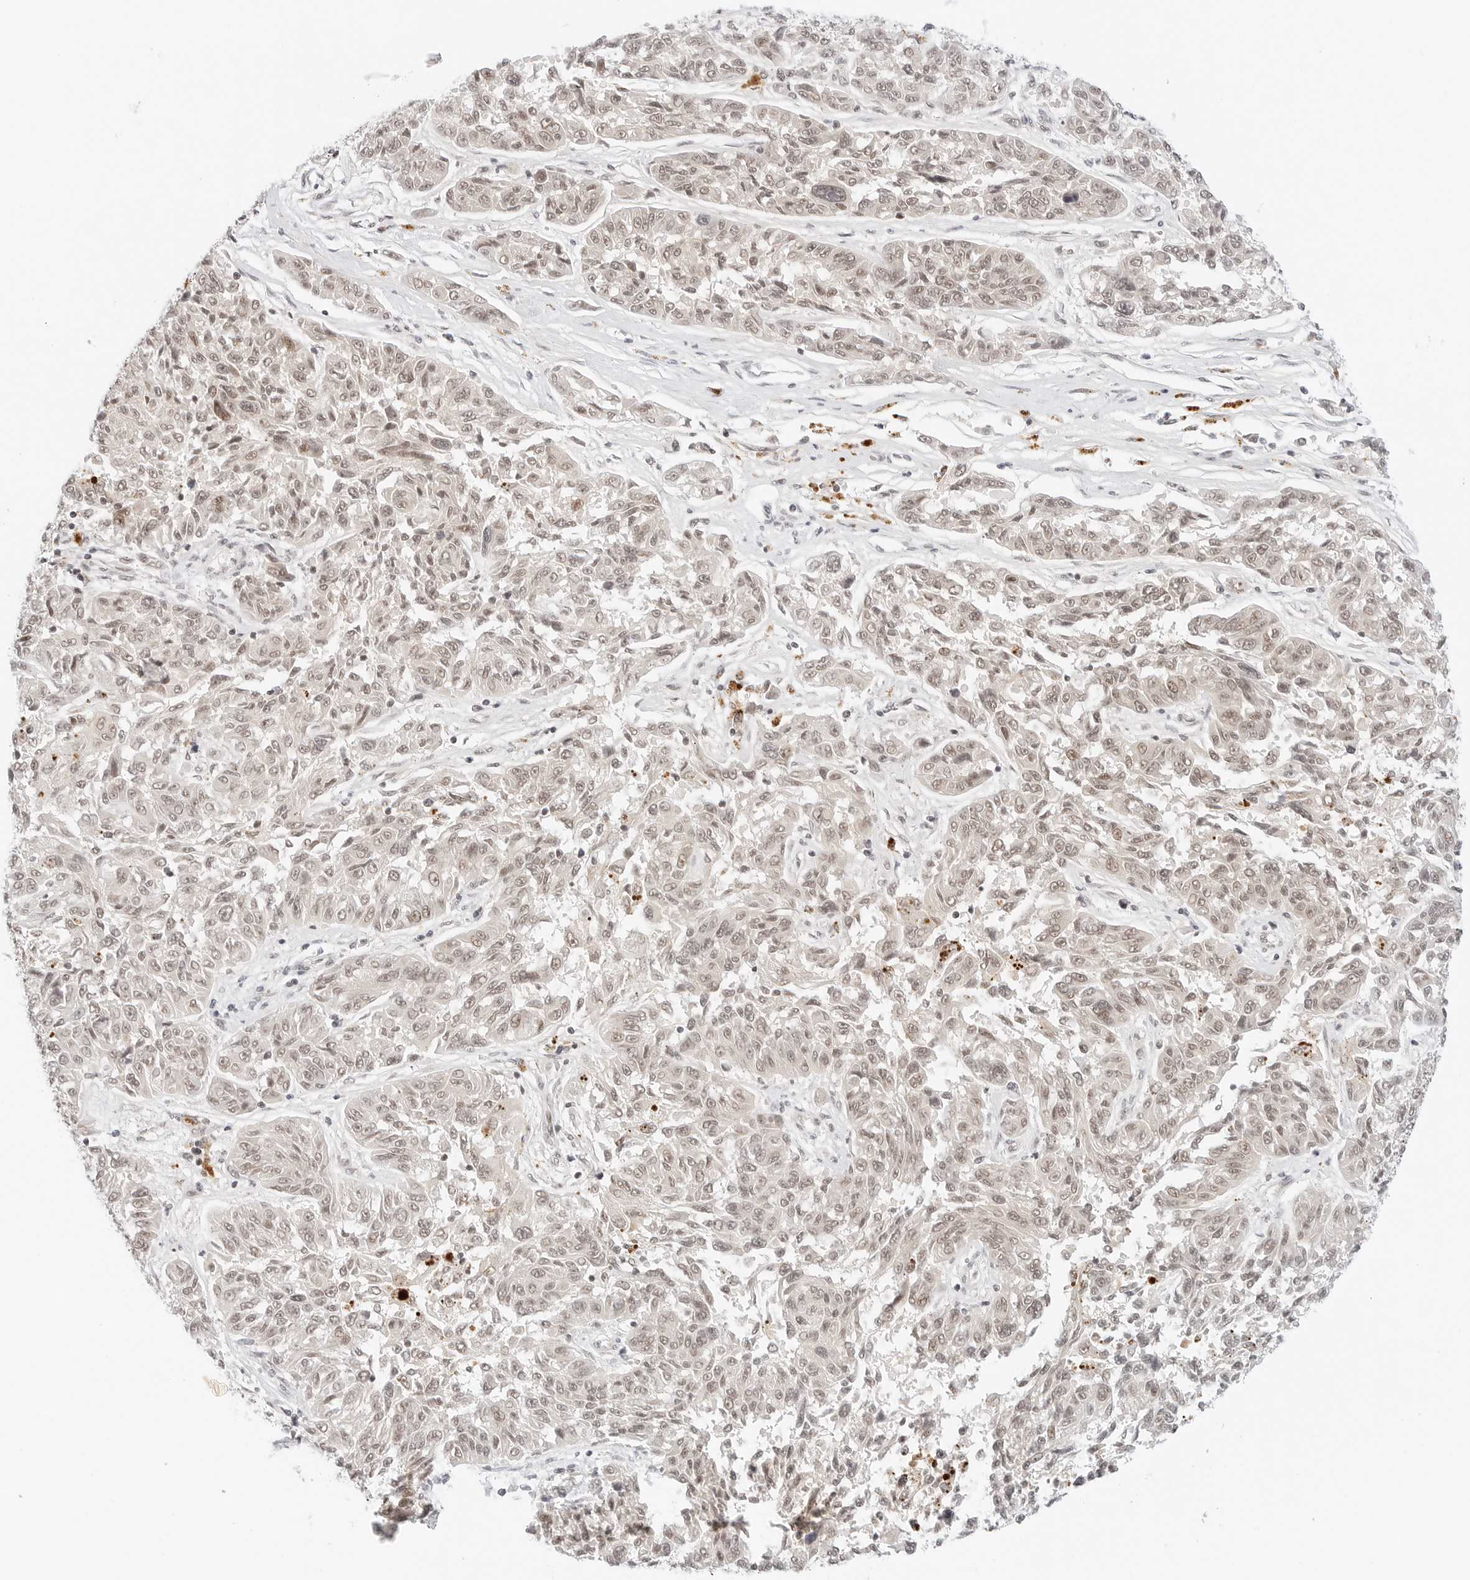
{"staining": {"intensity": "weak", "quantity": "25%-75%", "location": "nuclear"}, "tissue": "melanoma", "cell_type": "Tumor cells", "image_type": "cancer", "snomed": [{"axis": "morphology", "description": "Malignant melanoma, NOS"}, {"axis": "topography", "description": "Skin"}], "caption": "This is a micrograph of IHC staining of melanoma, which shows weak positivity in the nuclear of tumor cells.", "gene": "NEO1", "patient": {"sex": "male", "age": 53}}